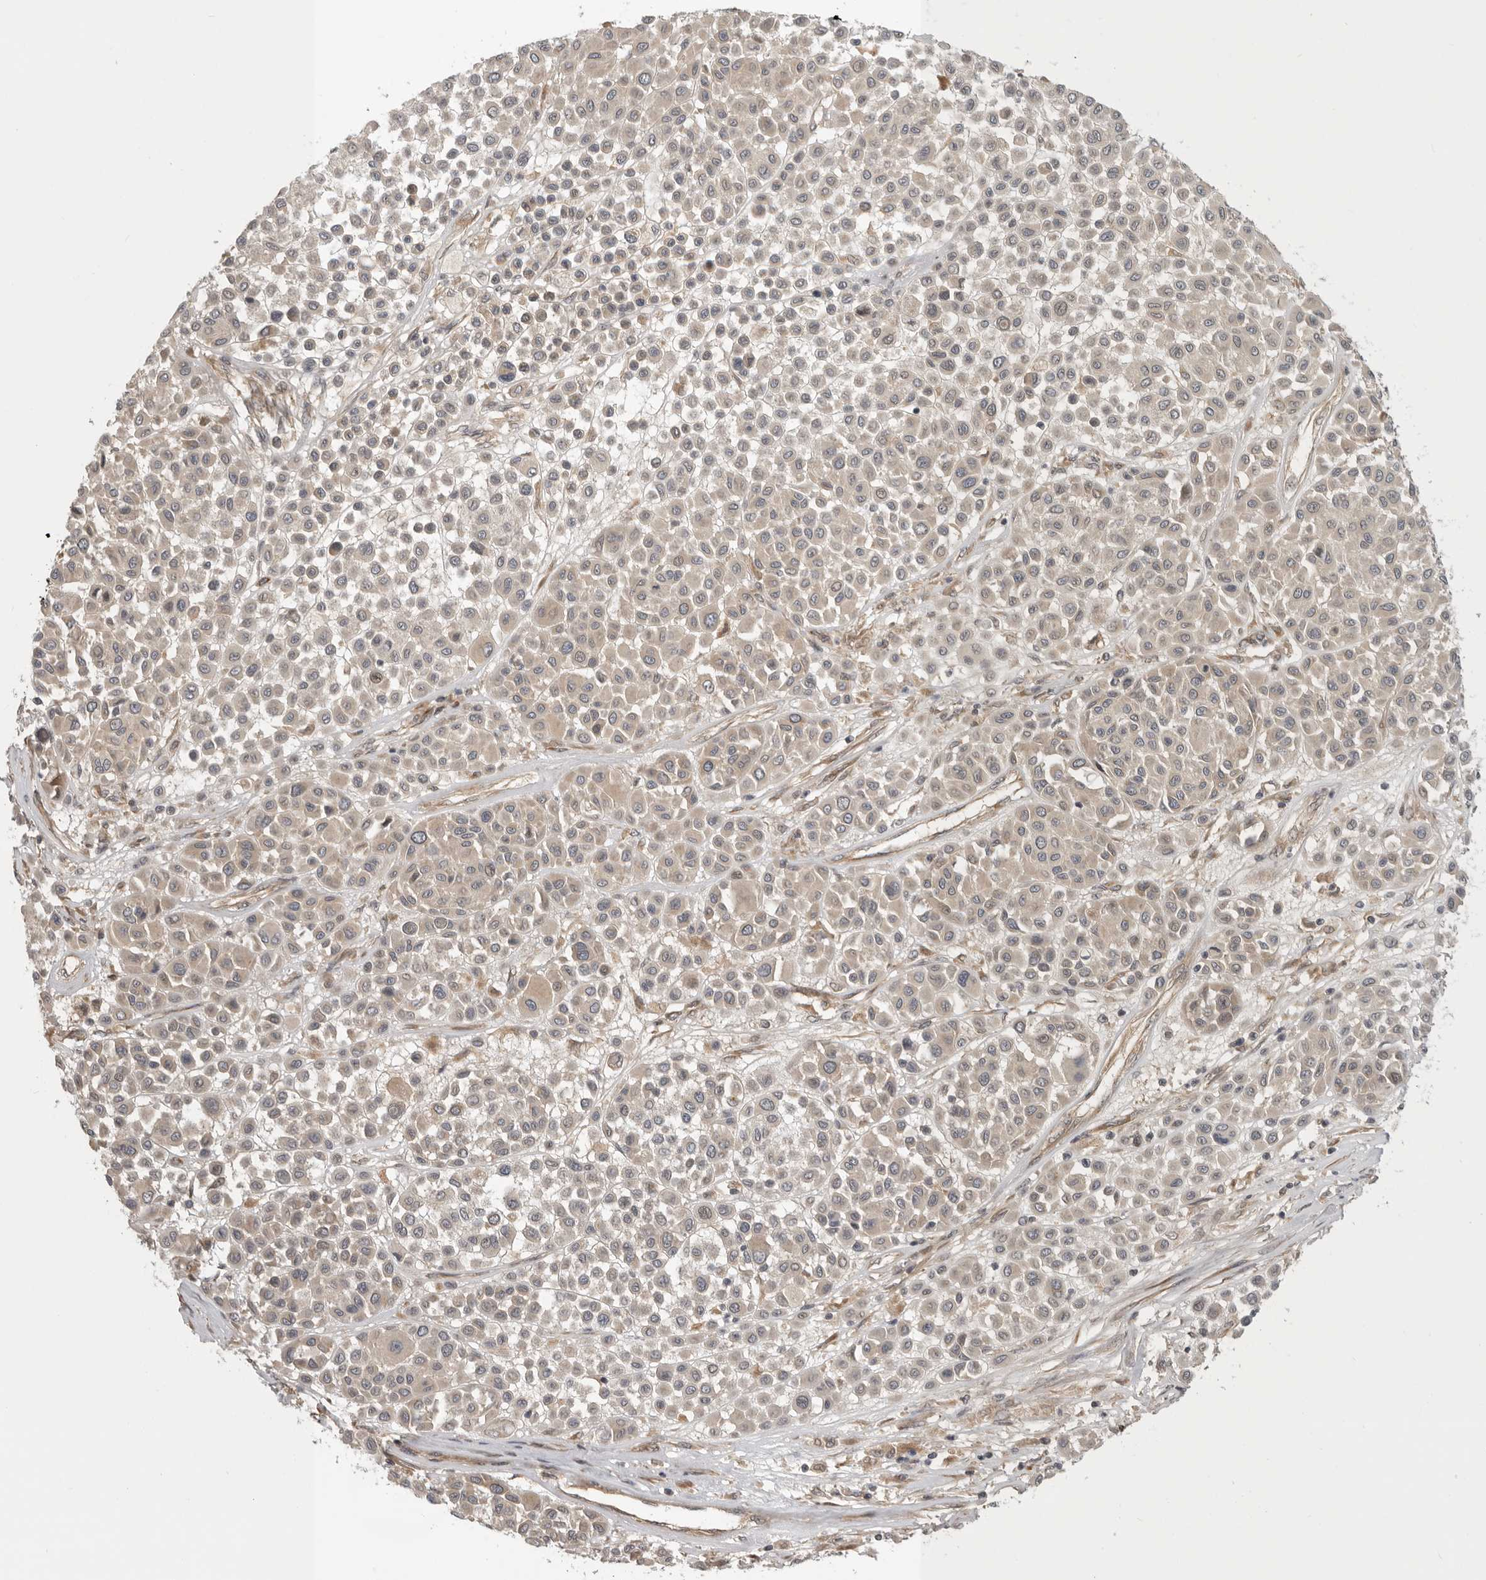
{"staining": {"intensity": "negative", "quantity": "none", "location": "none"}, "tissue": "melanoma", "cell_type": "Tumor cells", "image_type": "cancer", "snomed": [{"axis": "morphology", "description": "Malignant melanoma, Metastatic site"}, {"axis": "topography", "description": "Soft tissue"}], "caption": "High magnification brightfield microscopy of malignant melanoma (metastatic site) stained with DAB (3,3'-diaminobenzidine) (brown) and counterstained with hematoxylin (blue): tumor cells show no significant staining.", "gene": "CUEDC1", "patient": {"sex": "male", "age": 41}}